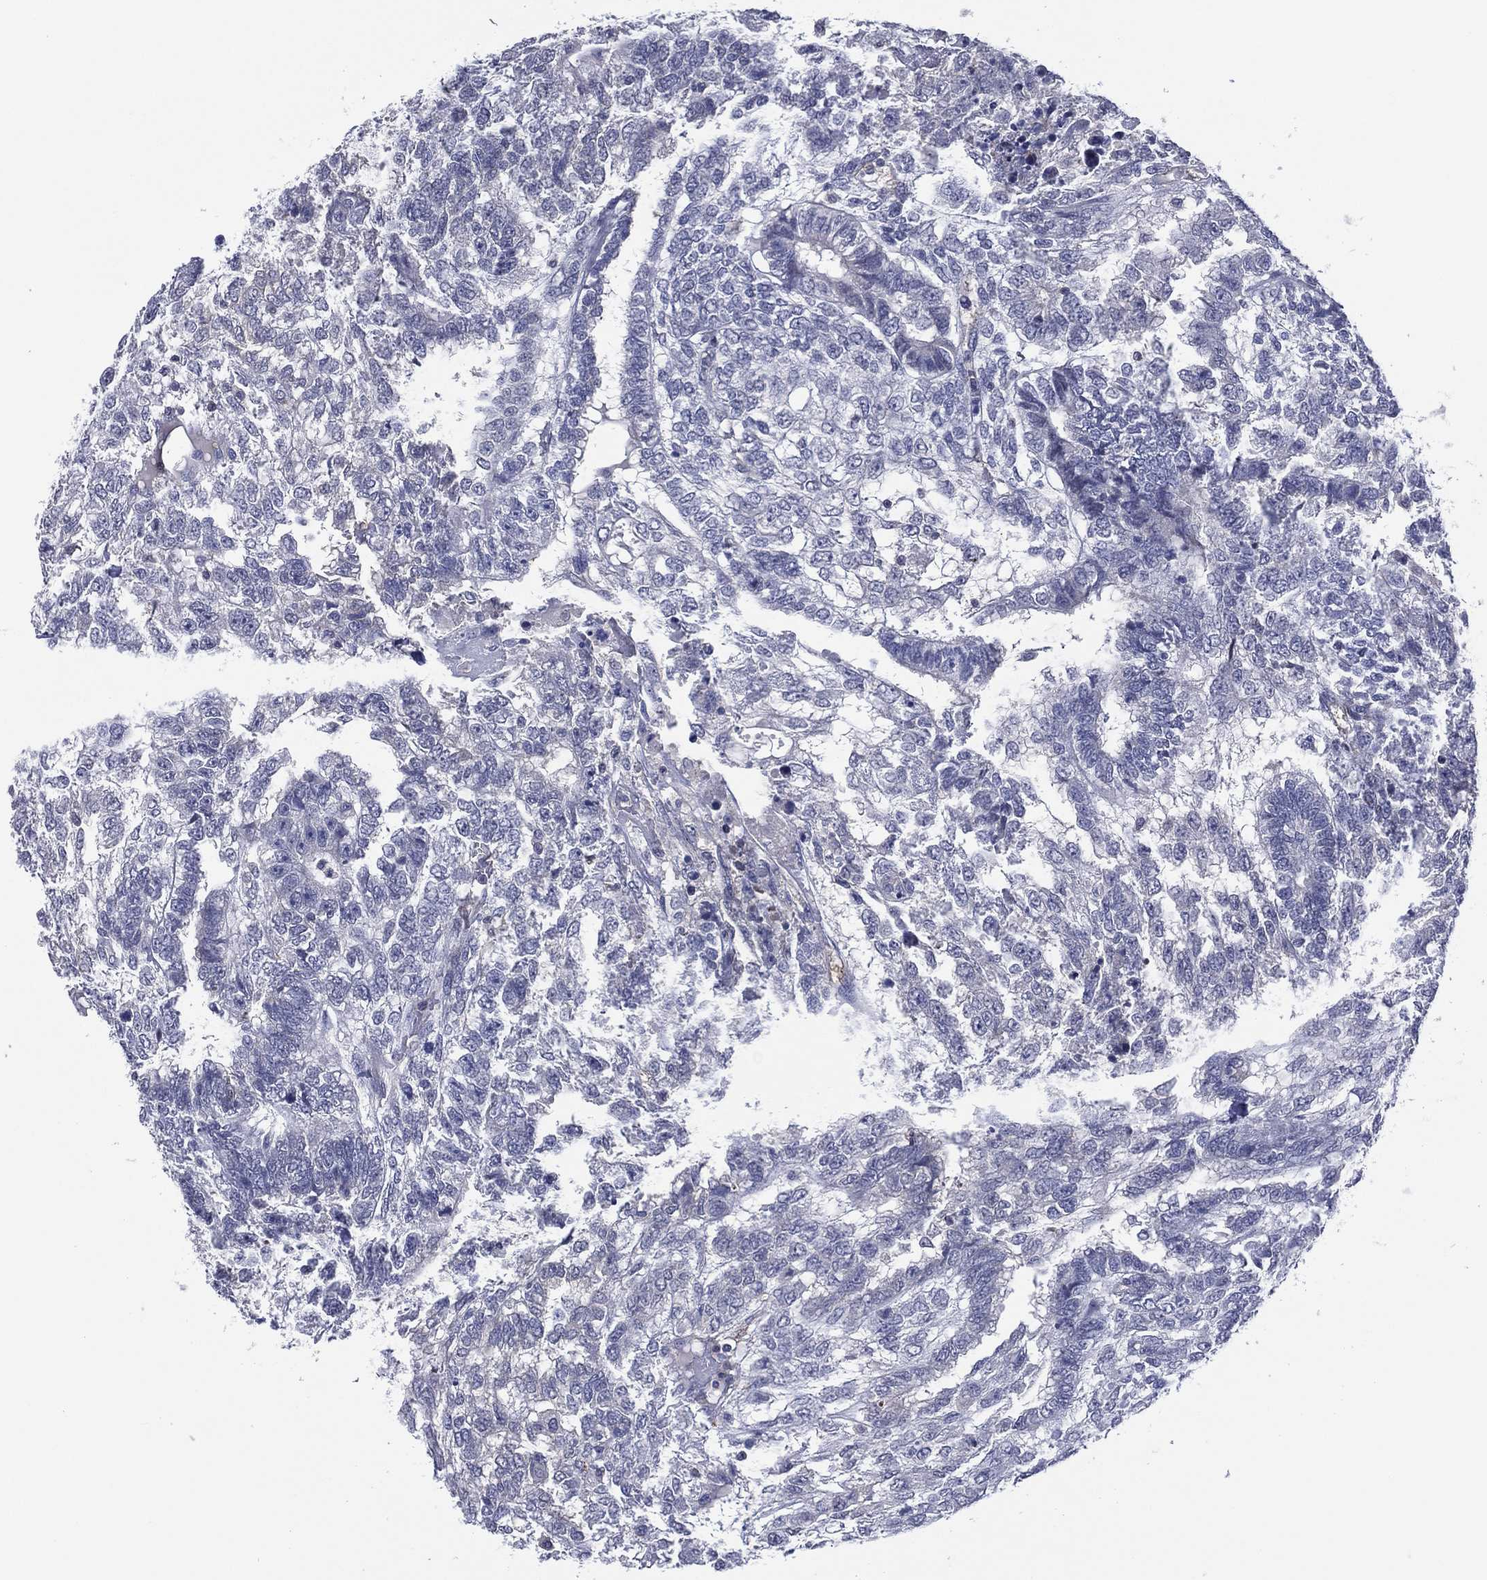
{"staining": {"intensity": "negative", "quantity": "none", "location": "none"}, "tissue": "testis cancer", "cell_type": "Tumor cells", "image_type": "cancer", "snomed": [{"axis": "morphology", "description": "Seminoma, NOS"}, {"axis": "morphology", "description": "Carcinoma, Embryonal, NOS"}, {"axis": "topography", "description": "Testis"}], "caption": "Immunohistochemical staining of testis cancer (seminoma) shows no significant staining in tumor cells. (DAB immunohistochemistry (IHC) visualized using brightfield microscopy, high magnification).", "gene": "TRIM31", "patient": {"sex": "male", "age": 41}}